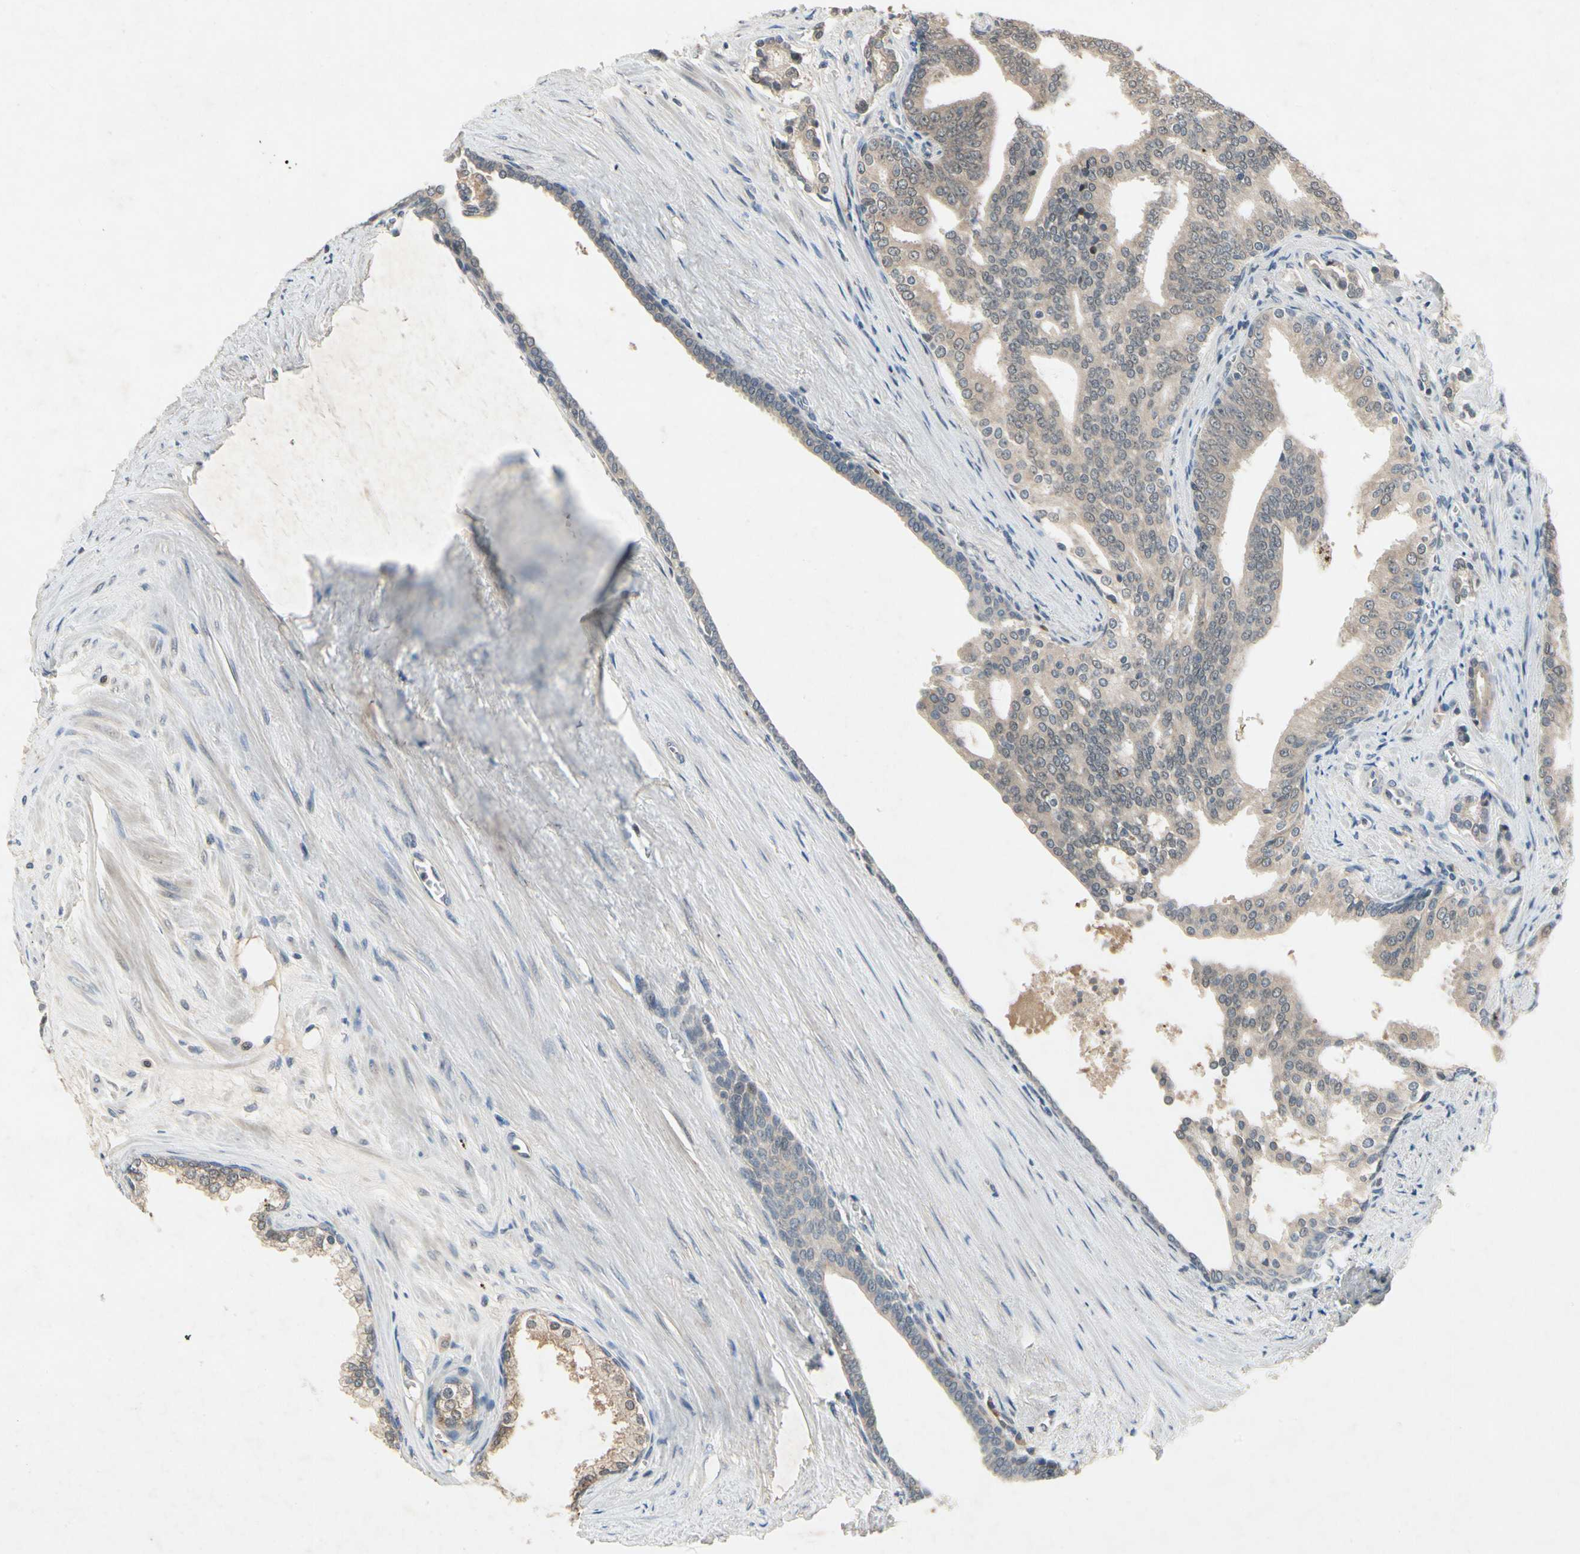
{"staining": {"intensity": "weak", "quantity": ">75%", "location": "cytoplasmic/membranous"}, "tissue": "prostate cancer", "cell_type": "Tumor cells", "image_type": "cancer", "snomed": [{"axis": "morphology", "description": "Adenocarcinoma, Low grade"}, {"axis": "topography", "description": "Prostate"}], "caption": "Immunohistochemical staining of prostate cancer (low-grade adenocarcinoma) displays low levels of weak cytoplasmic/membranous positivity in approximately >75% of tumor cells. The staining is performed using DAB (3,3'-diaminobenzidine) brown chromogen to label protein expression. The nuclei are counter-stained blue using hematoxylin.", "gene": "DPY19L3", "patient": {"sex": "male", "age": 58}}